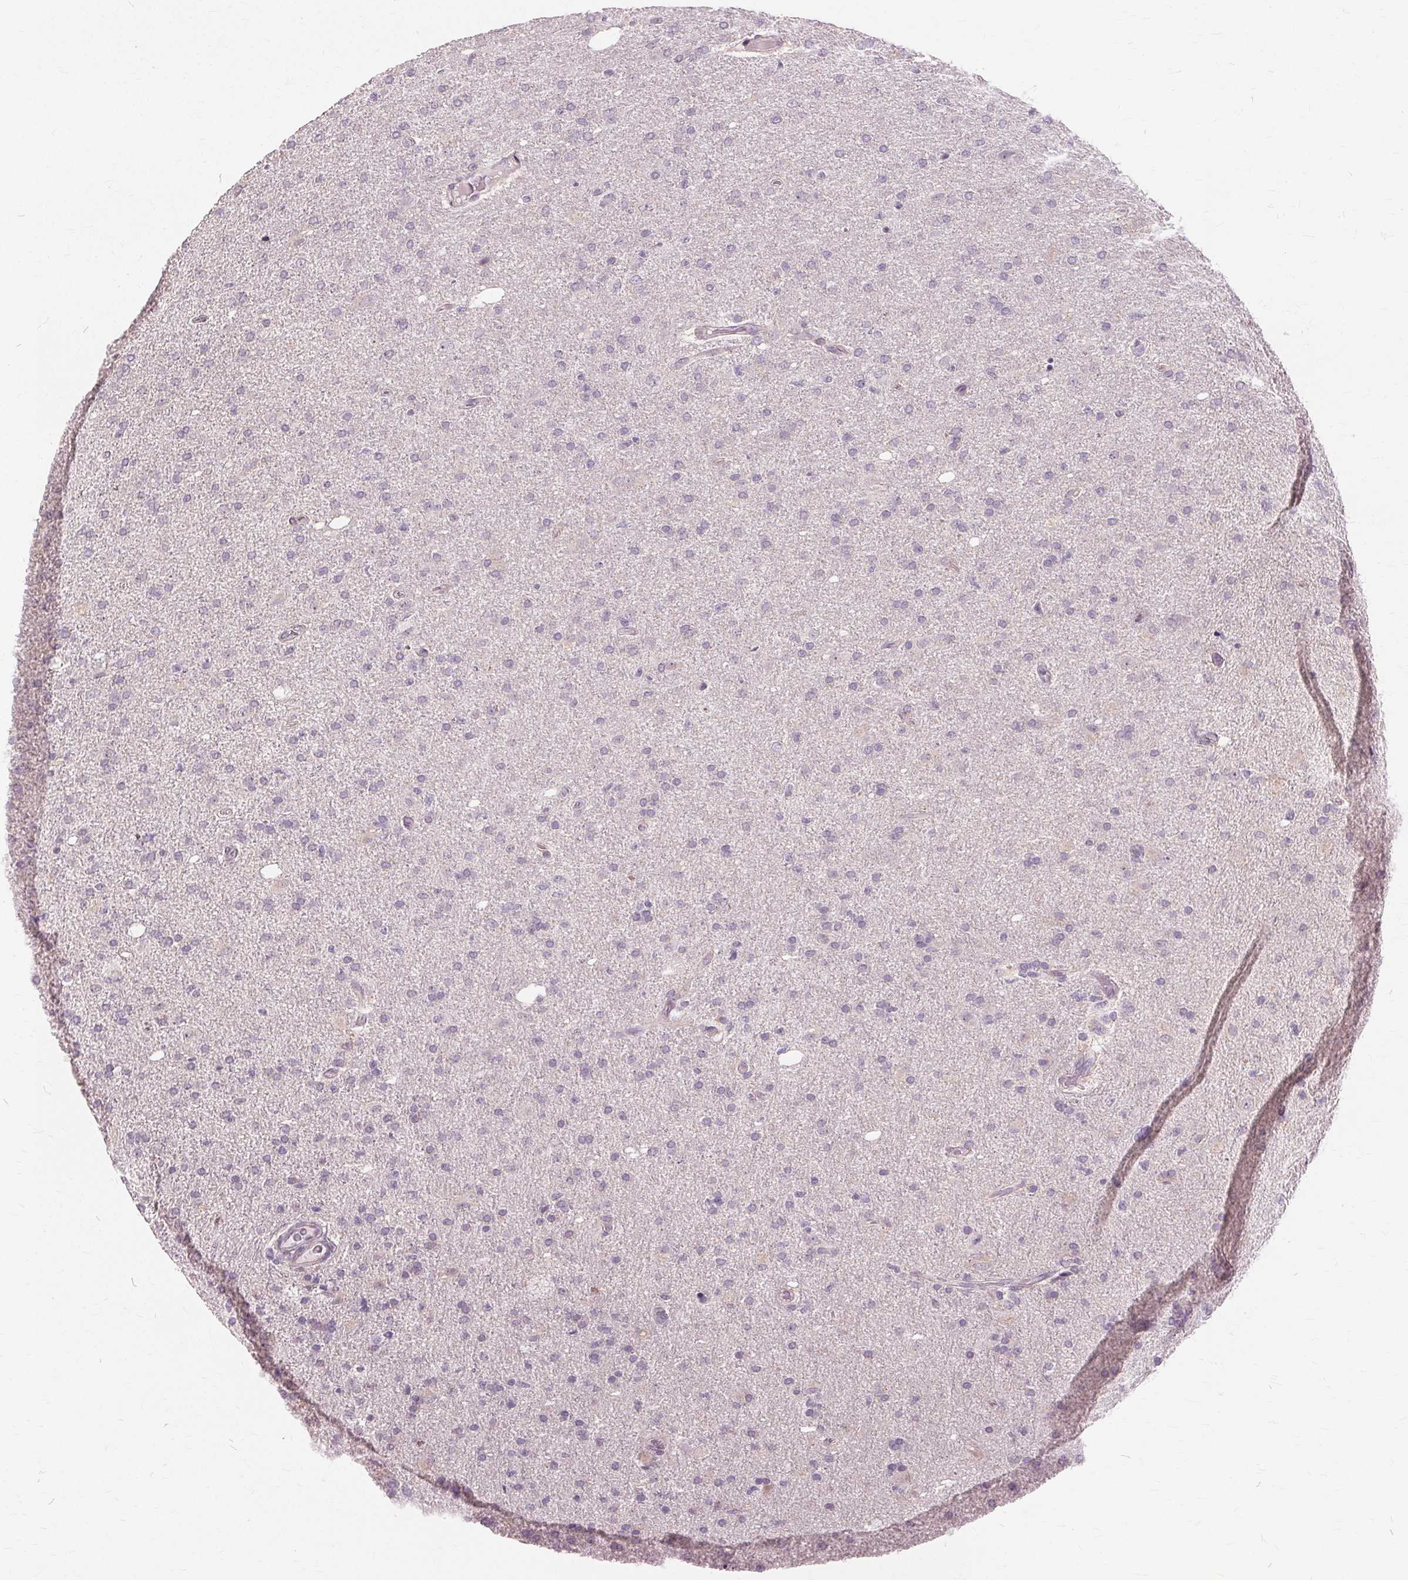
{"staining": {"intensity": "negative", "quantity": "none", "location": "none"}, "tissue": "glioma", "cell_type": "Tumor cells", "image_type": "cancer", "snomed": [{"axis": "morphology", "description": "Glioma, malignant, High grade"}, {"axis": "topography", "description": "Cerebral cortex"}], "caption": "IHC micrograph of malignant high-grade glioma stained for a protein (brown), which shows no staining in tumor cells.", "gene": "SIGLEC6", "patient": {"sex": "male", "age": 70}}